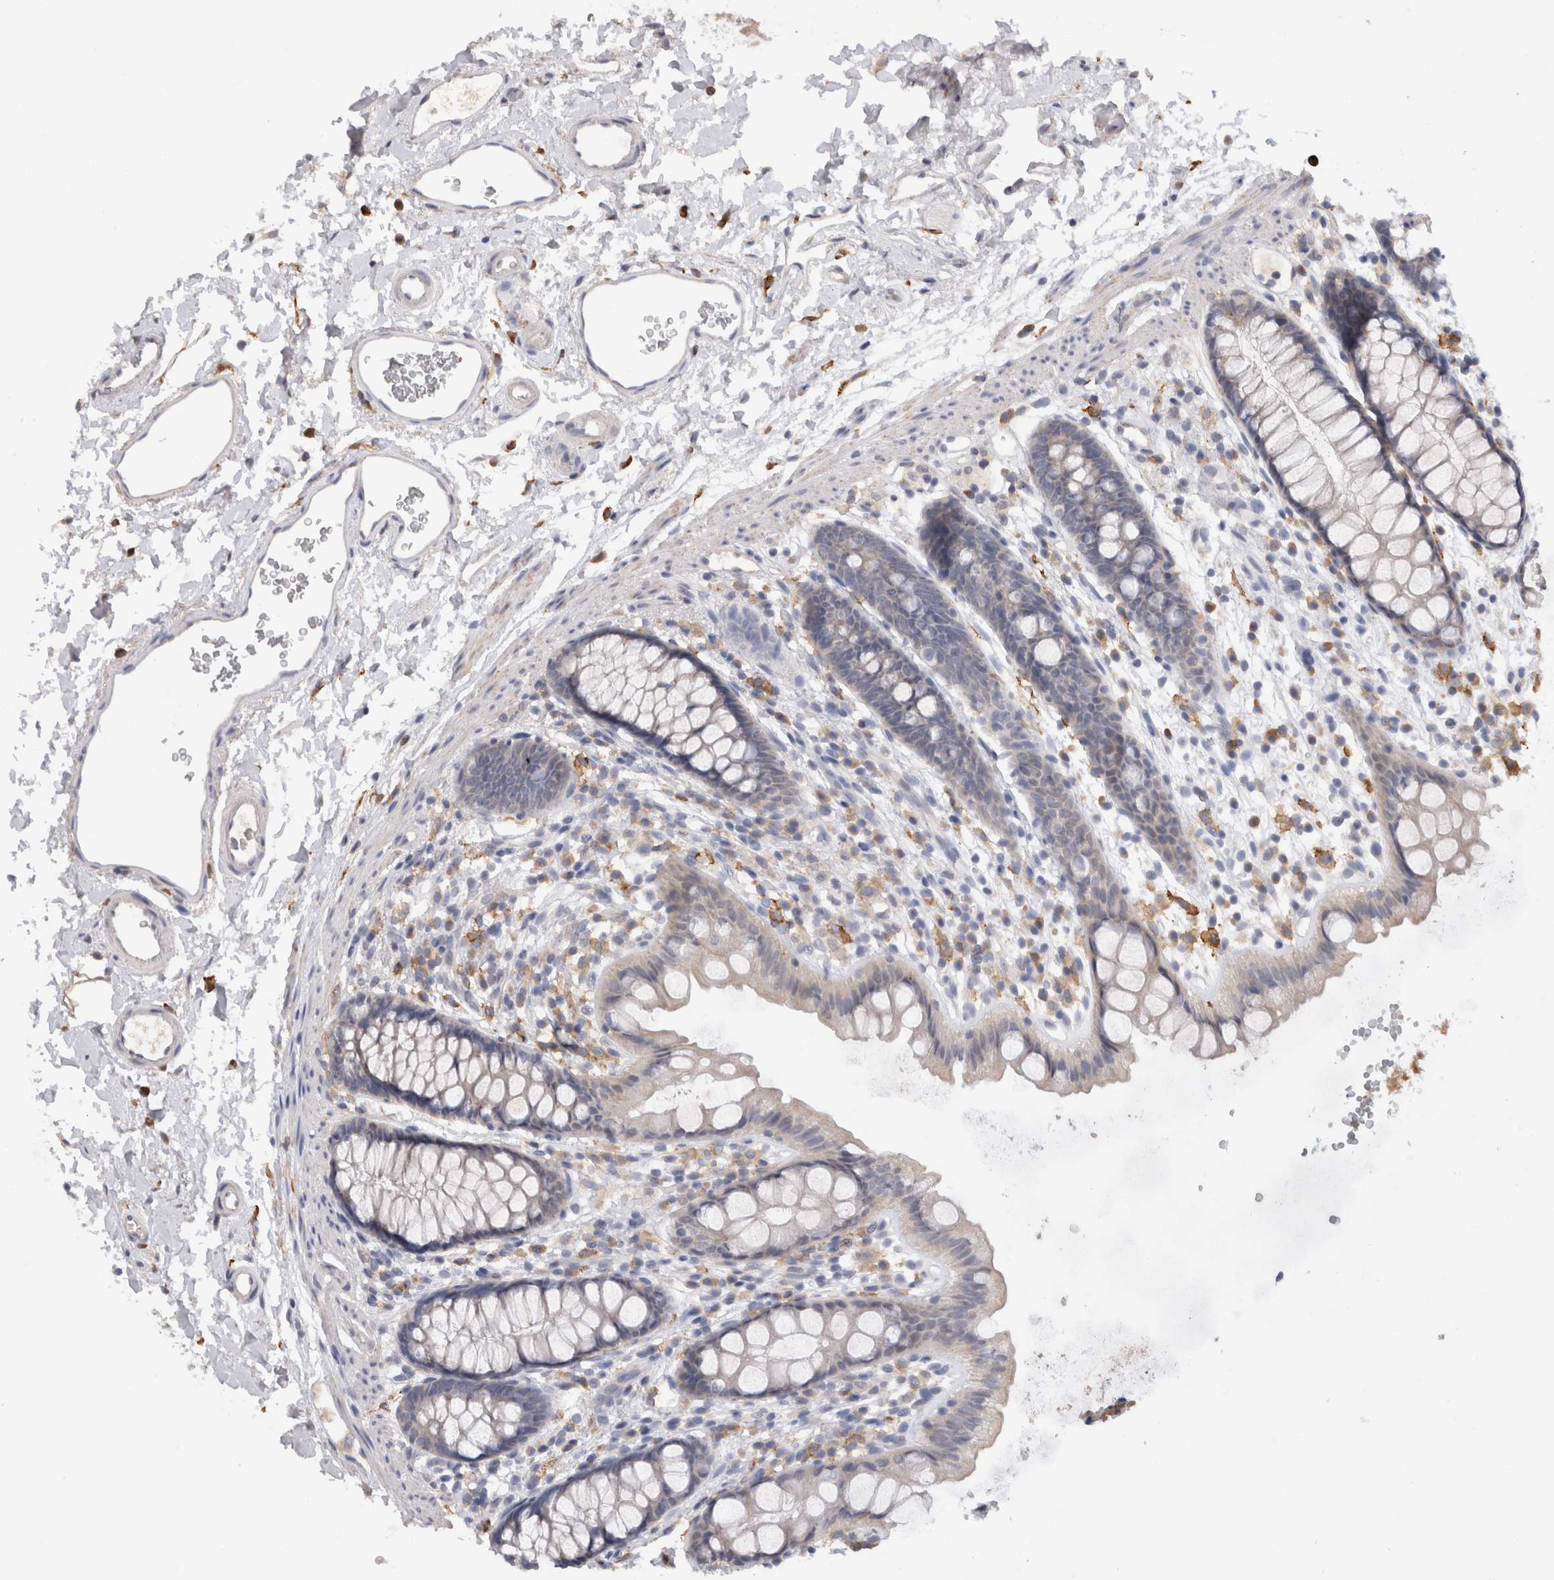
{"staining": {"intensity": "negative", "quantity": "none", "location": "none"}, "tissue": "rectum", "cell_type": "Glandular cells", "image_type": "normal", "snomed": [{"axis": "morphology", "description": "Normal tissue, NOS"}, {"axis": "topography", "description": "Rectum"}], "caption": "A histopathology image of rectum stained for a protein exhibits no brown staining in glandular cells.", "gene": "VSIG4", "patient": {"sex": "female", "age": 65}}